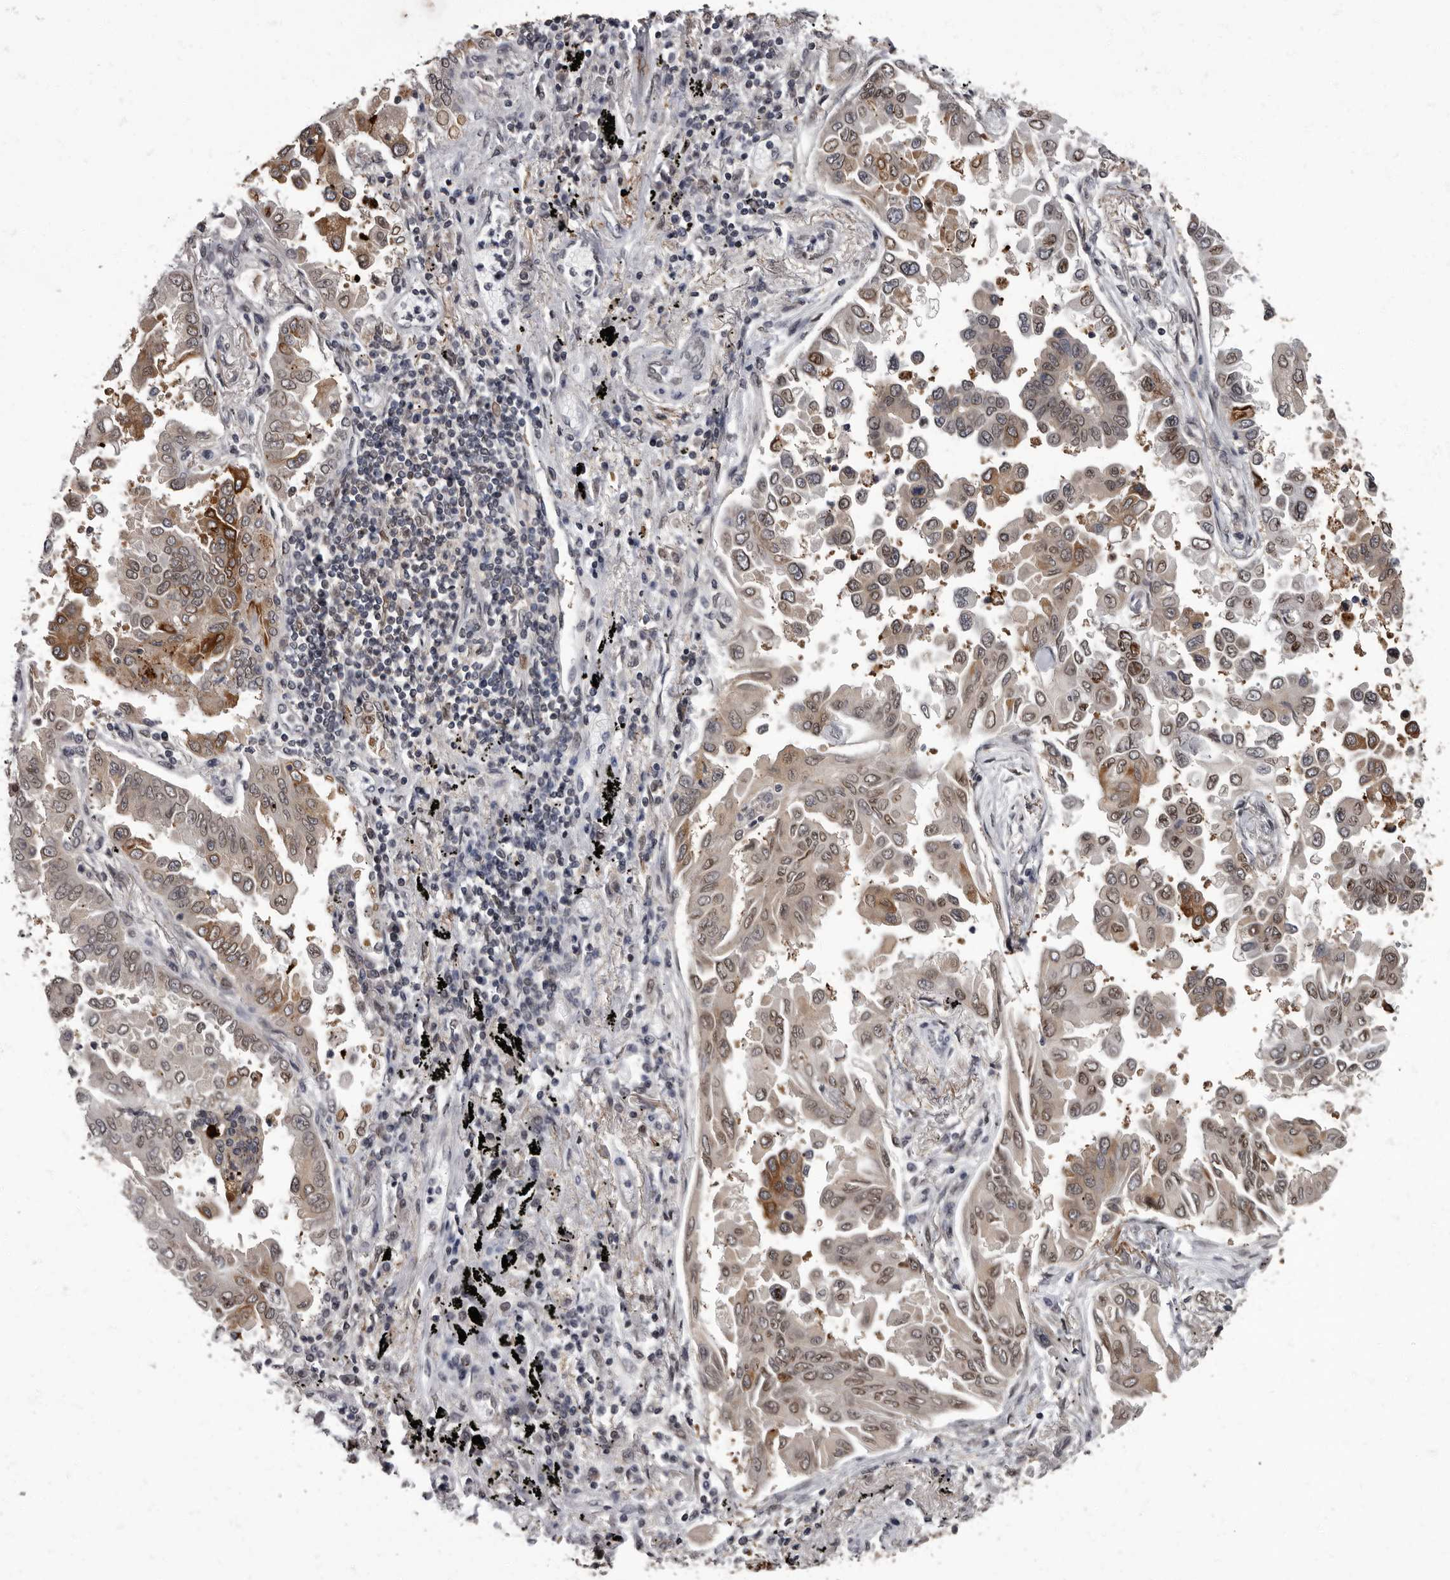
{"staining": {"intensity": "moderate", "quantity": ">75%", "location": "cytoplasmic/membranous,nuclear"}, "tissue": "lung cancer", "cell_type": "Tumor cells", "image_type": "cancer", "snomed": [{"axis": "morphology", "description": "Adenocarcinoma, NOS"}, {"axis": "topography", "description": "Lung"}], "caption": "High-power microscopy captured an immunohistochemistry photomicrograph of lung adenocarcinoma, revealing moderate cytoplasmic/membranous and nuclear expression in approximately >75% of tumor cells. (DAB = brown stain, brightfield microscopy at high magnification).", "gene": "C1orf50", "patient": {"sex": "female", "age": 67}}